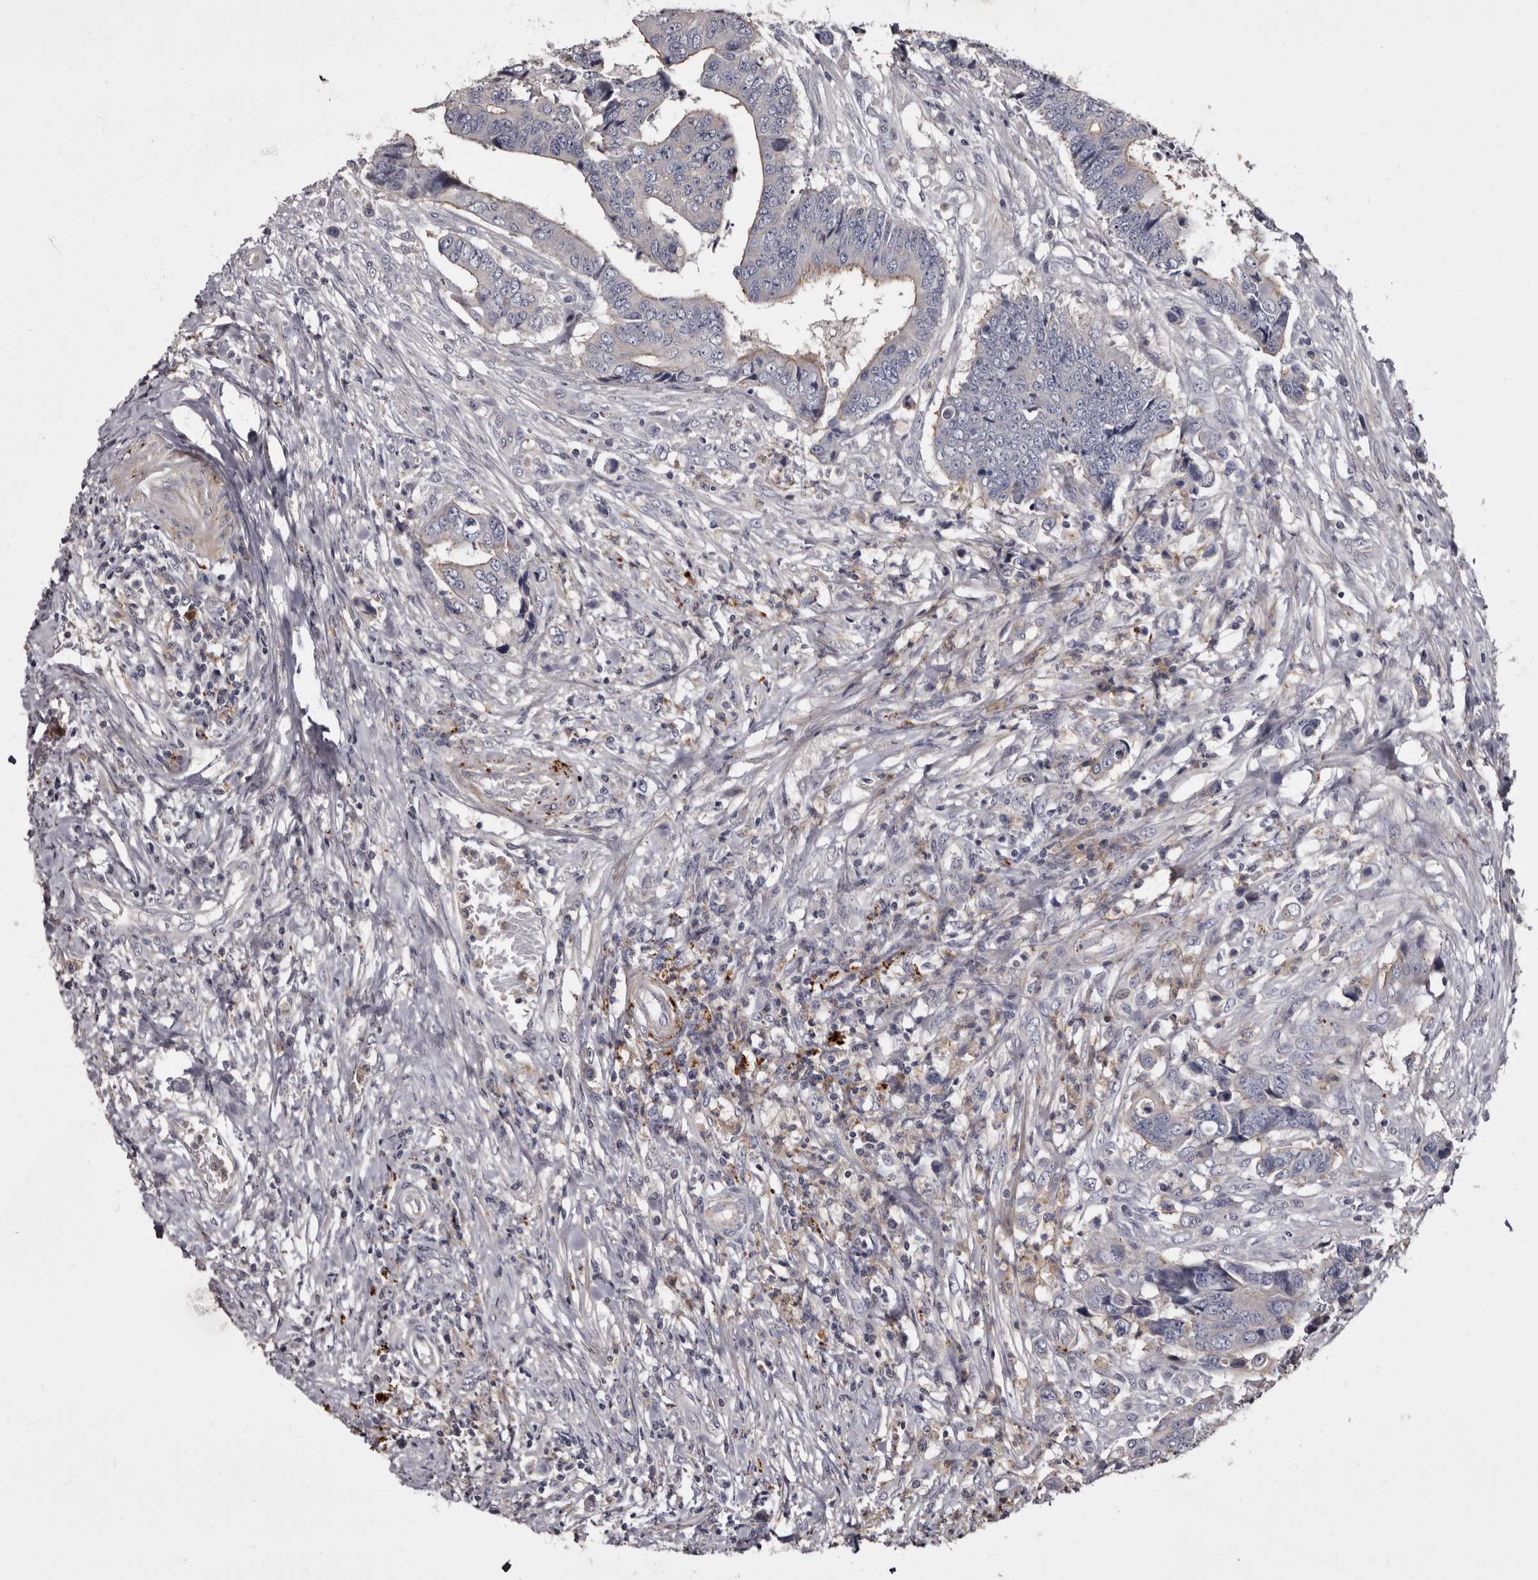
{"staining": {"intensity": "weak", "quantity": "<25%", "location": "cytoplasmic/membranous"}, "tissue": "colorectal cancer", "cell_type": "Tumor cells", "image_type": "cancer", "snomed": [{"axis": "morphology", "description": "Adenocarcinoma, NOS"}, {"axis": "topography", "description": "Rectum"}], "caption": "Colorectal adenocarcinoma was stained to show a protein in brown. There is no significant expression in tumor cells.", "gene": "SLC10A4", "patient": {"sex": "male", "age": 84}}